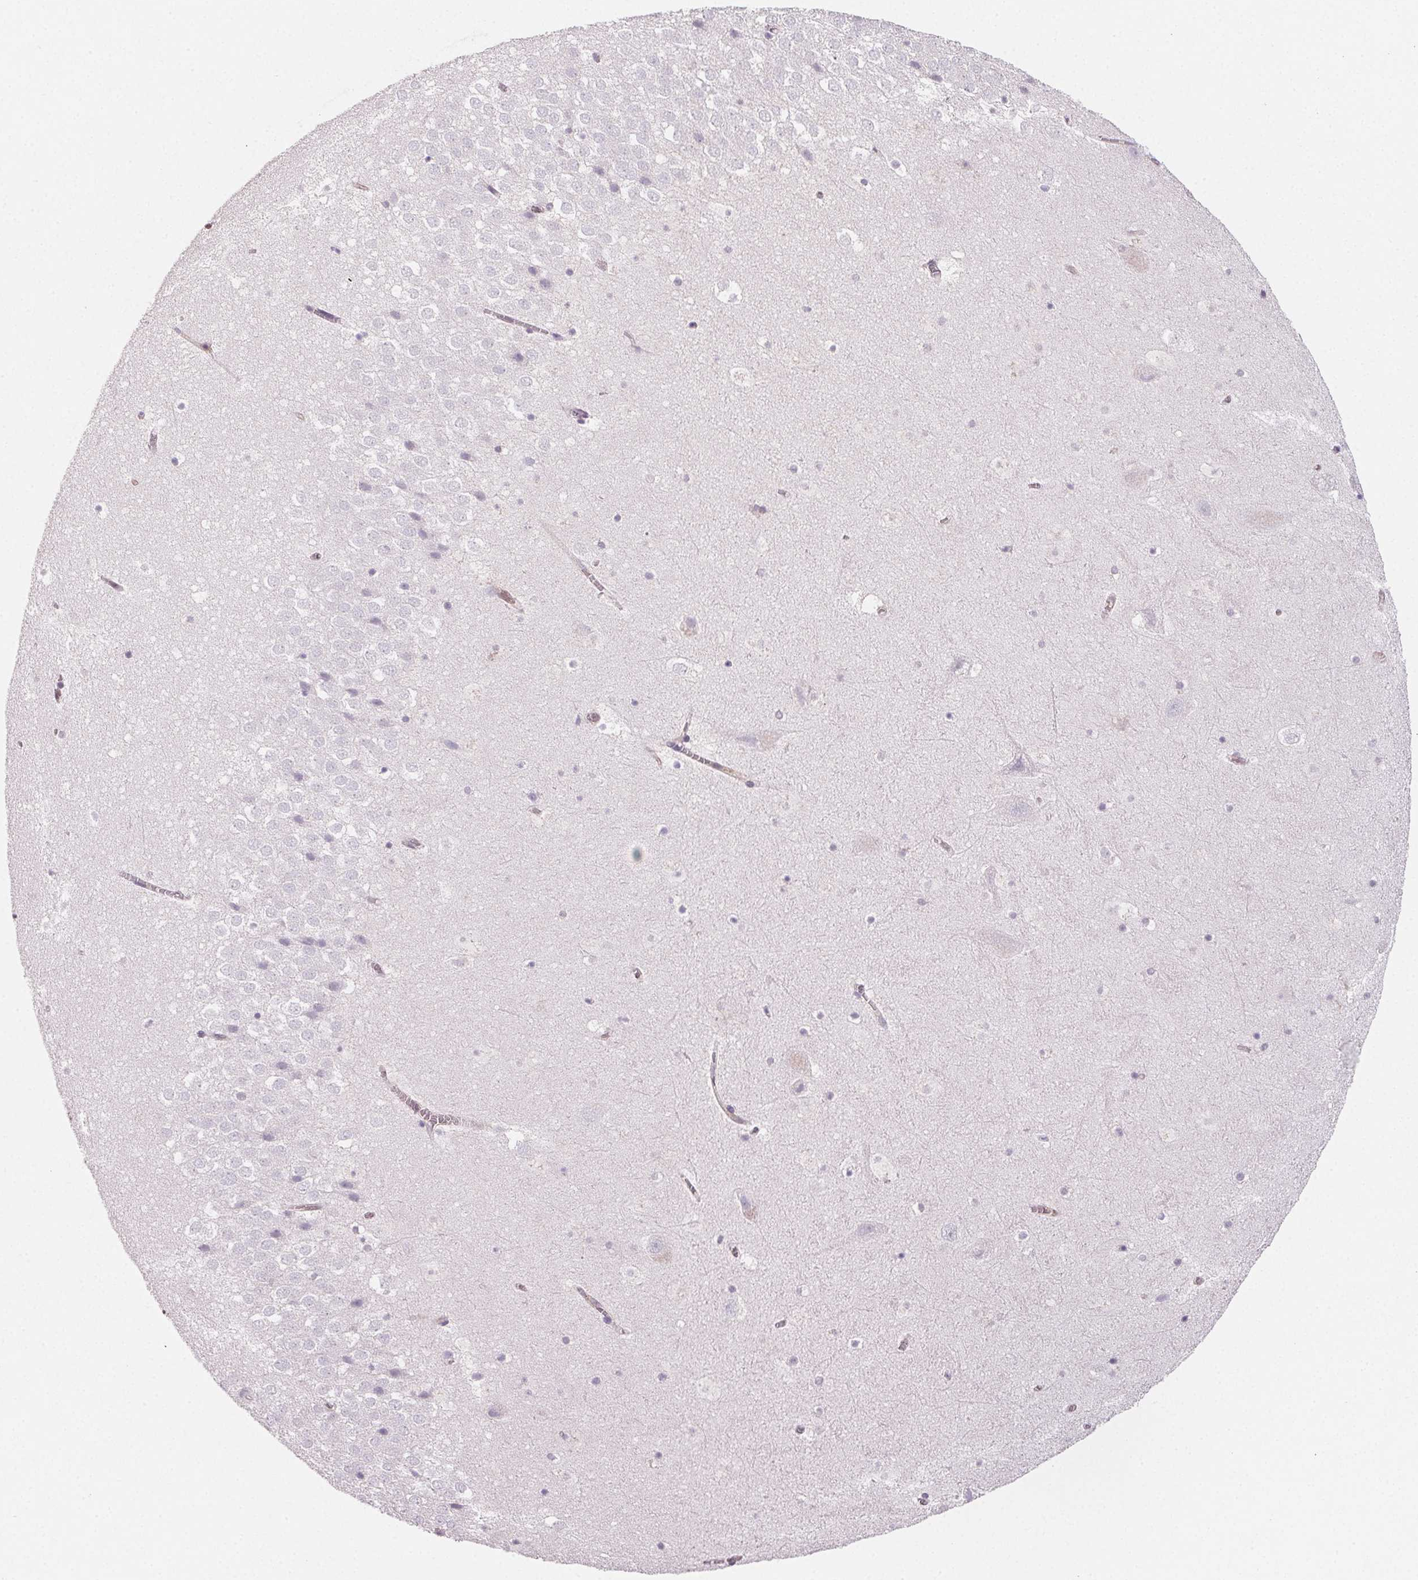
{"staining": {"intensity": "negative", "quantity": "none", "location": "none"}, "tissue": "hippocampus", "cell_type": "Glial cells", "image_type": "normal", "snomed": [{"axis": "morphology", "description": "Normal tissue, NOS"}, {"axis": "topography", "description": "Hippocampus"}], "caption": "Immunohistochemistry micrograph of benign hippocampus: hippocampus stained with DAB displays no significant protein expression in glial cells.", "gene": "GBP1", "patient": {"sex": "female", "age": 42}}